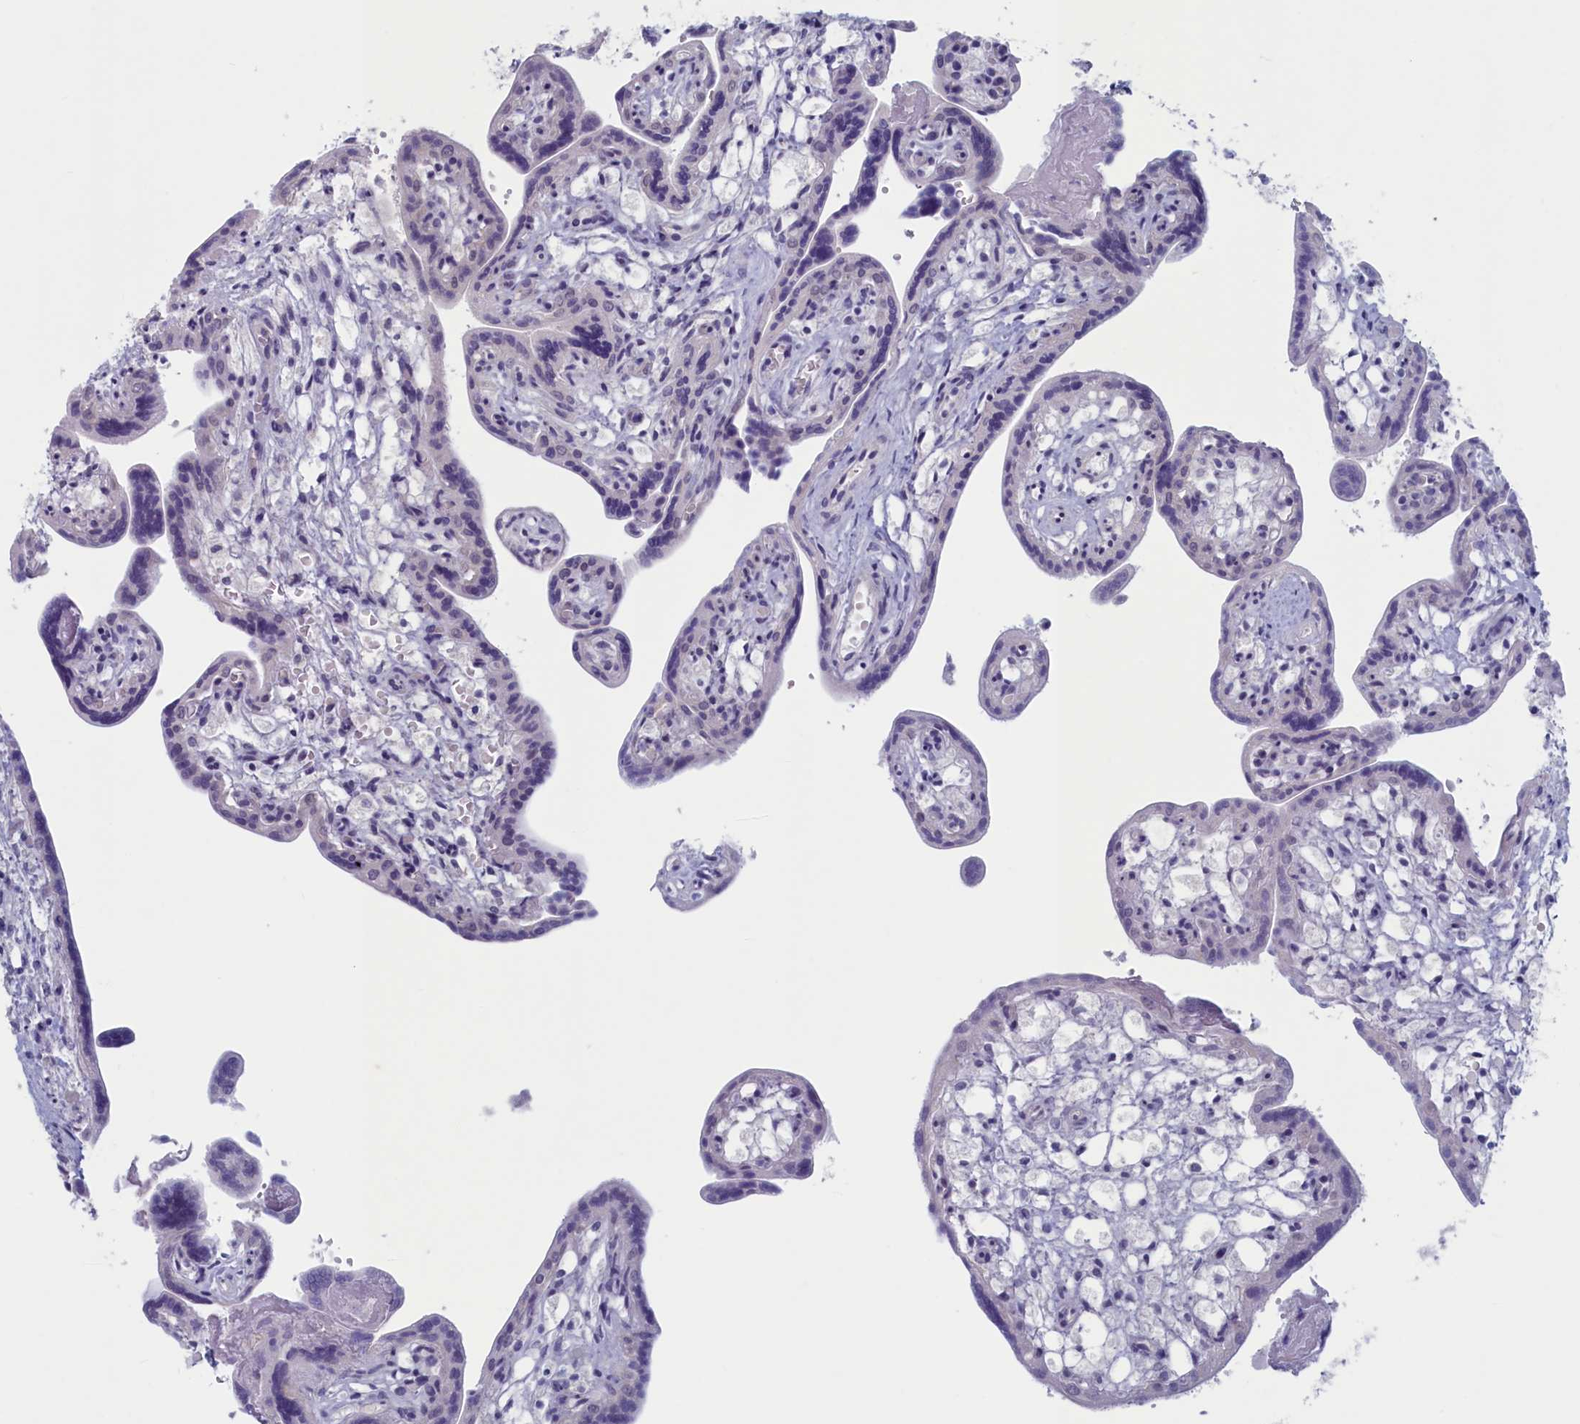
{"staining": {"intensity": "negative", "quantity": "none", "location": "none"}, "tissue": "placenta", "cell_type": "Trophoblastic cells", "image_type": "normal", "snomed": [{"axis": "morphology", "description": "Normal tissue, NOS"}, {"axis": "topography", "description": "Placenta"}], "caption": "The IHC image has no significant staining in trophoblastic cells of placenta.", "gene": "WDR76", "patient": {"sex": "female", "age": 37}}